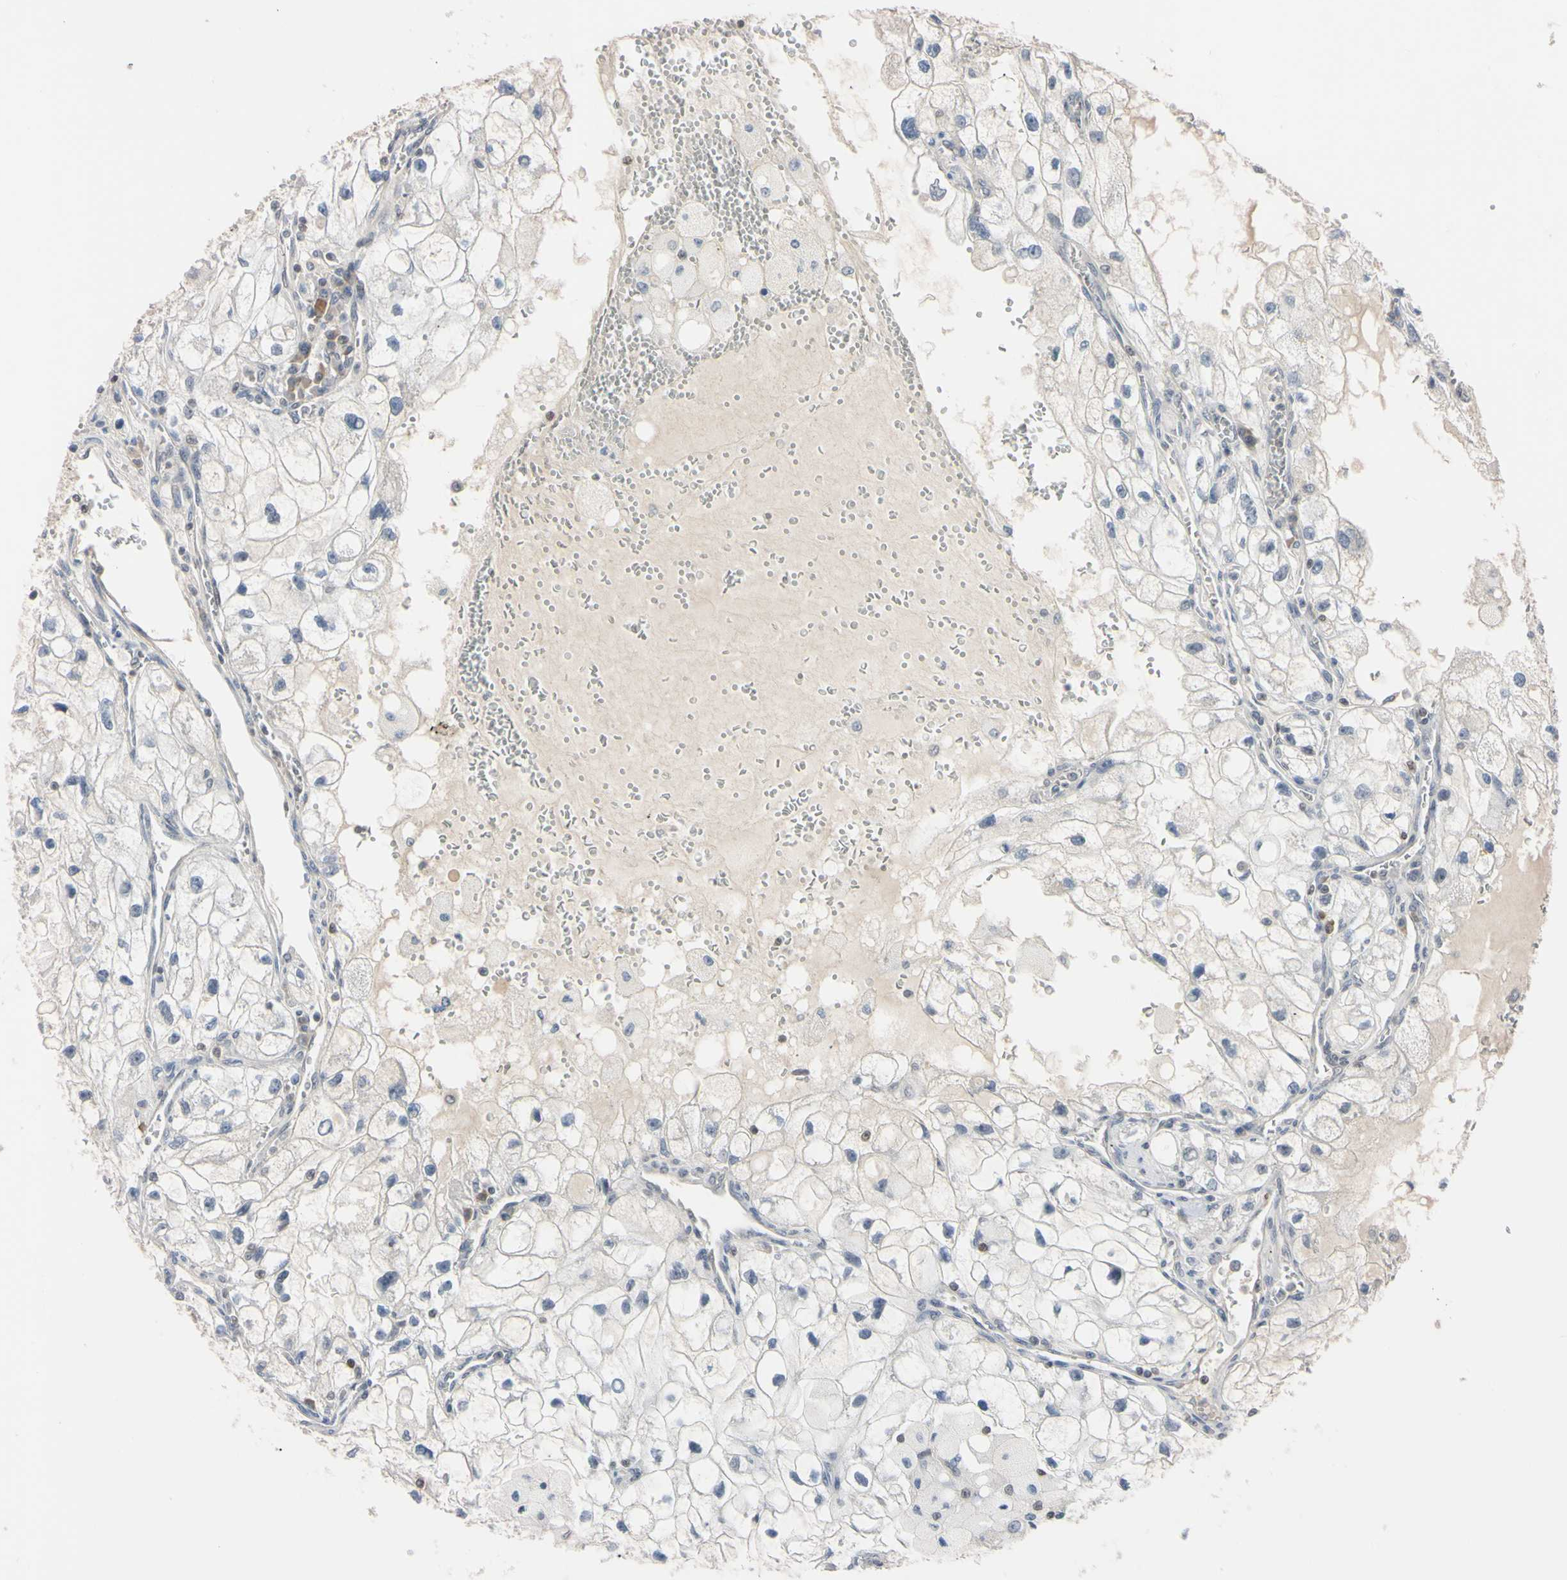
{"staining": {"intensity": "negative", "quantity": "none", "location": "none"}, "tissue": "renal cancer", "cell_type": "Tumor cells", "image_type": "cancer", "snomed": [{"axis": "morphology", "description": "Adenocarcinoma, NOS"}, {"axis": "topography", "description": "Kidney"}], "caption": "Histopathology image shows no protein expression in tumor cells of renal adenocarcinoma tissue.", "gene": "UBE2I", "patient": {"sex": "female", "age": 70}}